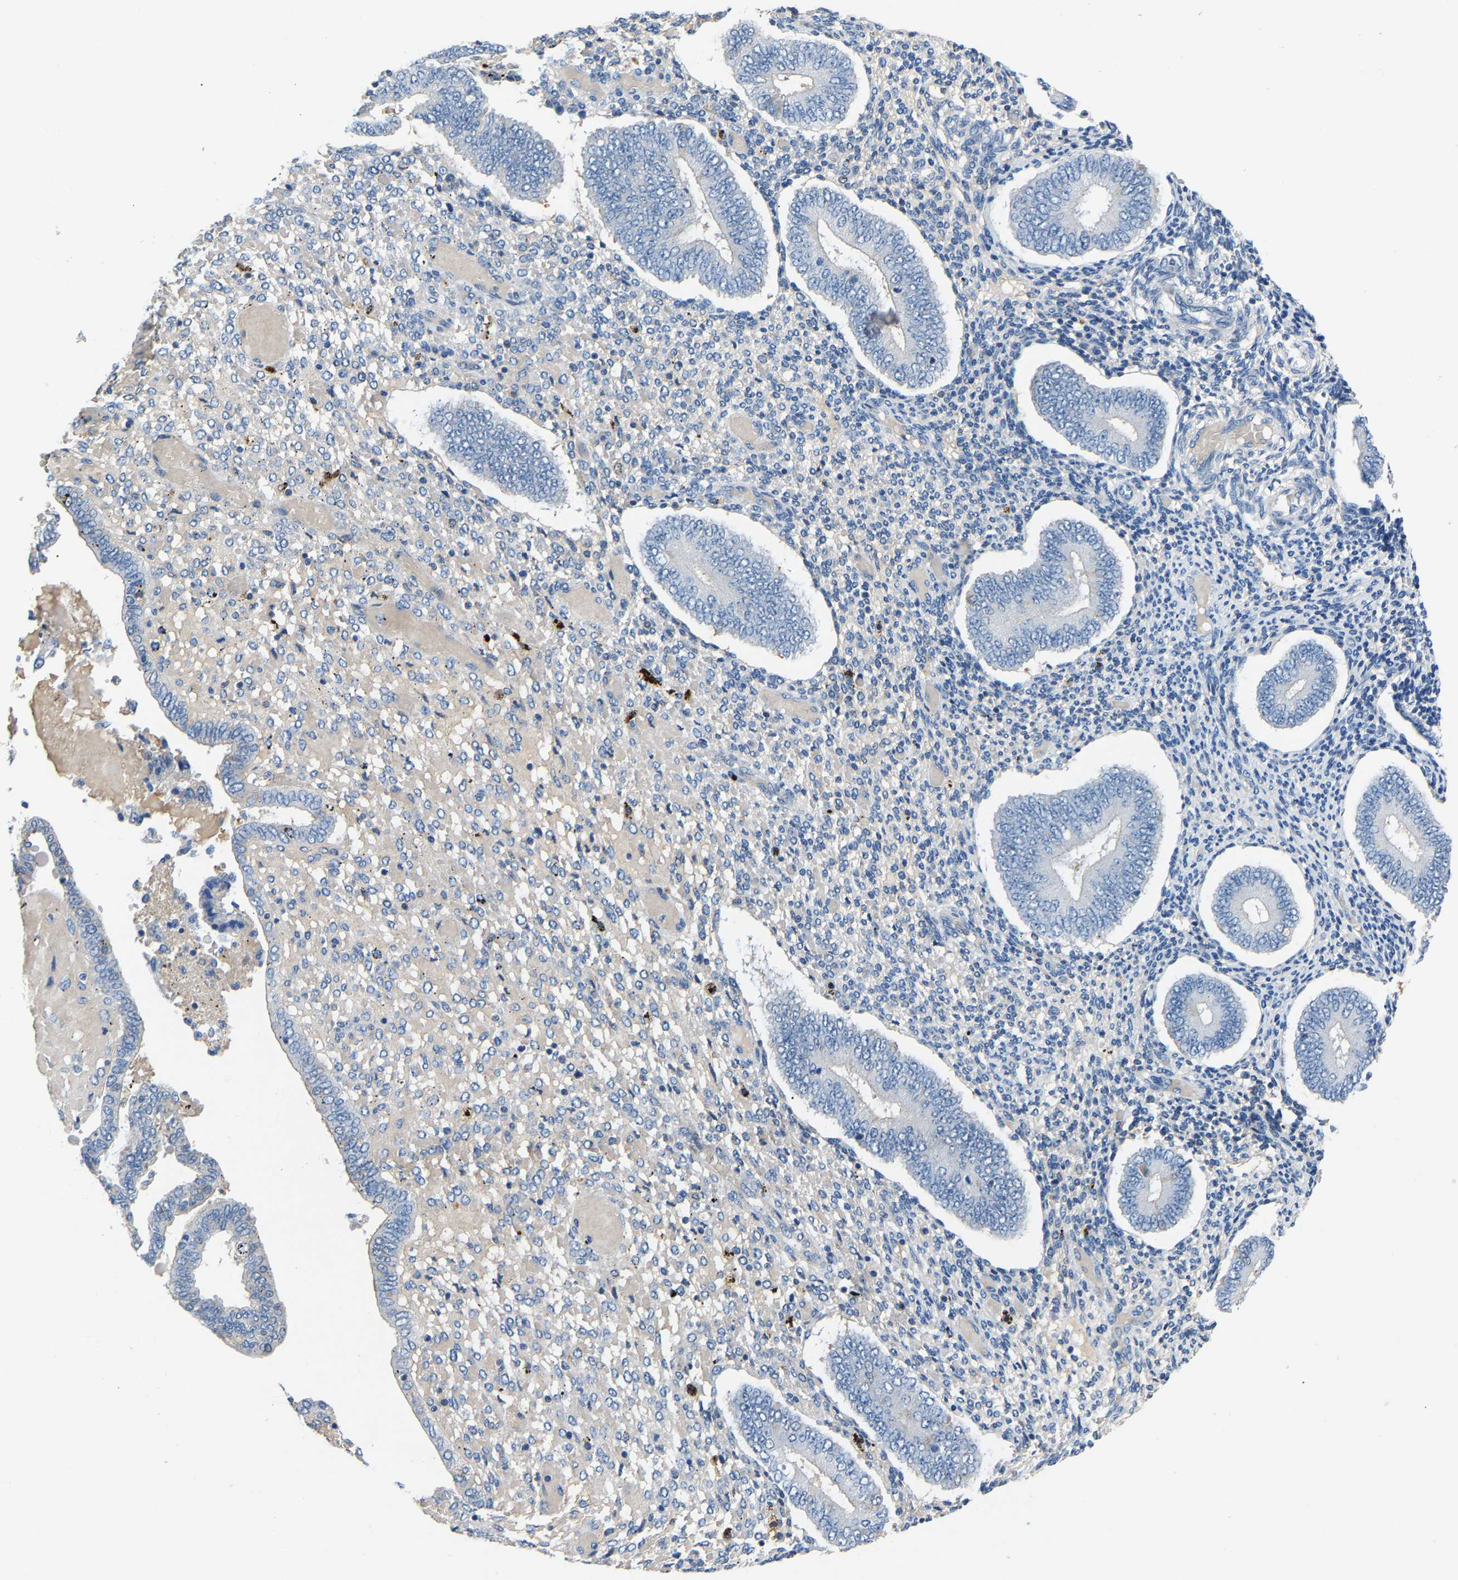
{"staining": {"intensity": "negative", "quantity": "none", "location": "none"}, "tissue": "endometrium", "cell_type": "Cells in endometrial stroma", "image_type": "normal", "snomed": [{"axis": "morphology", "description": "Normal tissue, NOS"}, {"axis": "topography", "description": "Endometrium"}], "caption": "The histopathology image shows no staining of cells in endometrial stroma in normal endometrium.", "gene": "DNAAF5", "patient": {"sex": "female", "age": 42}}